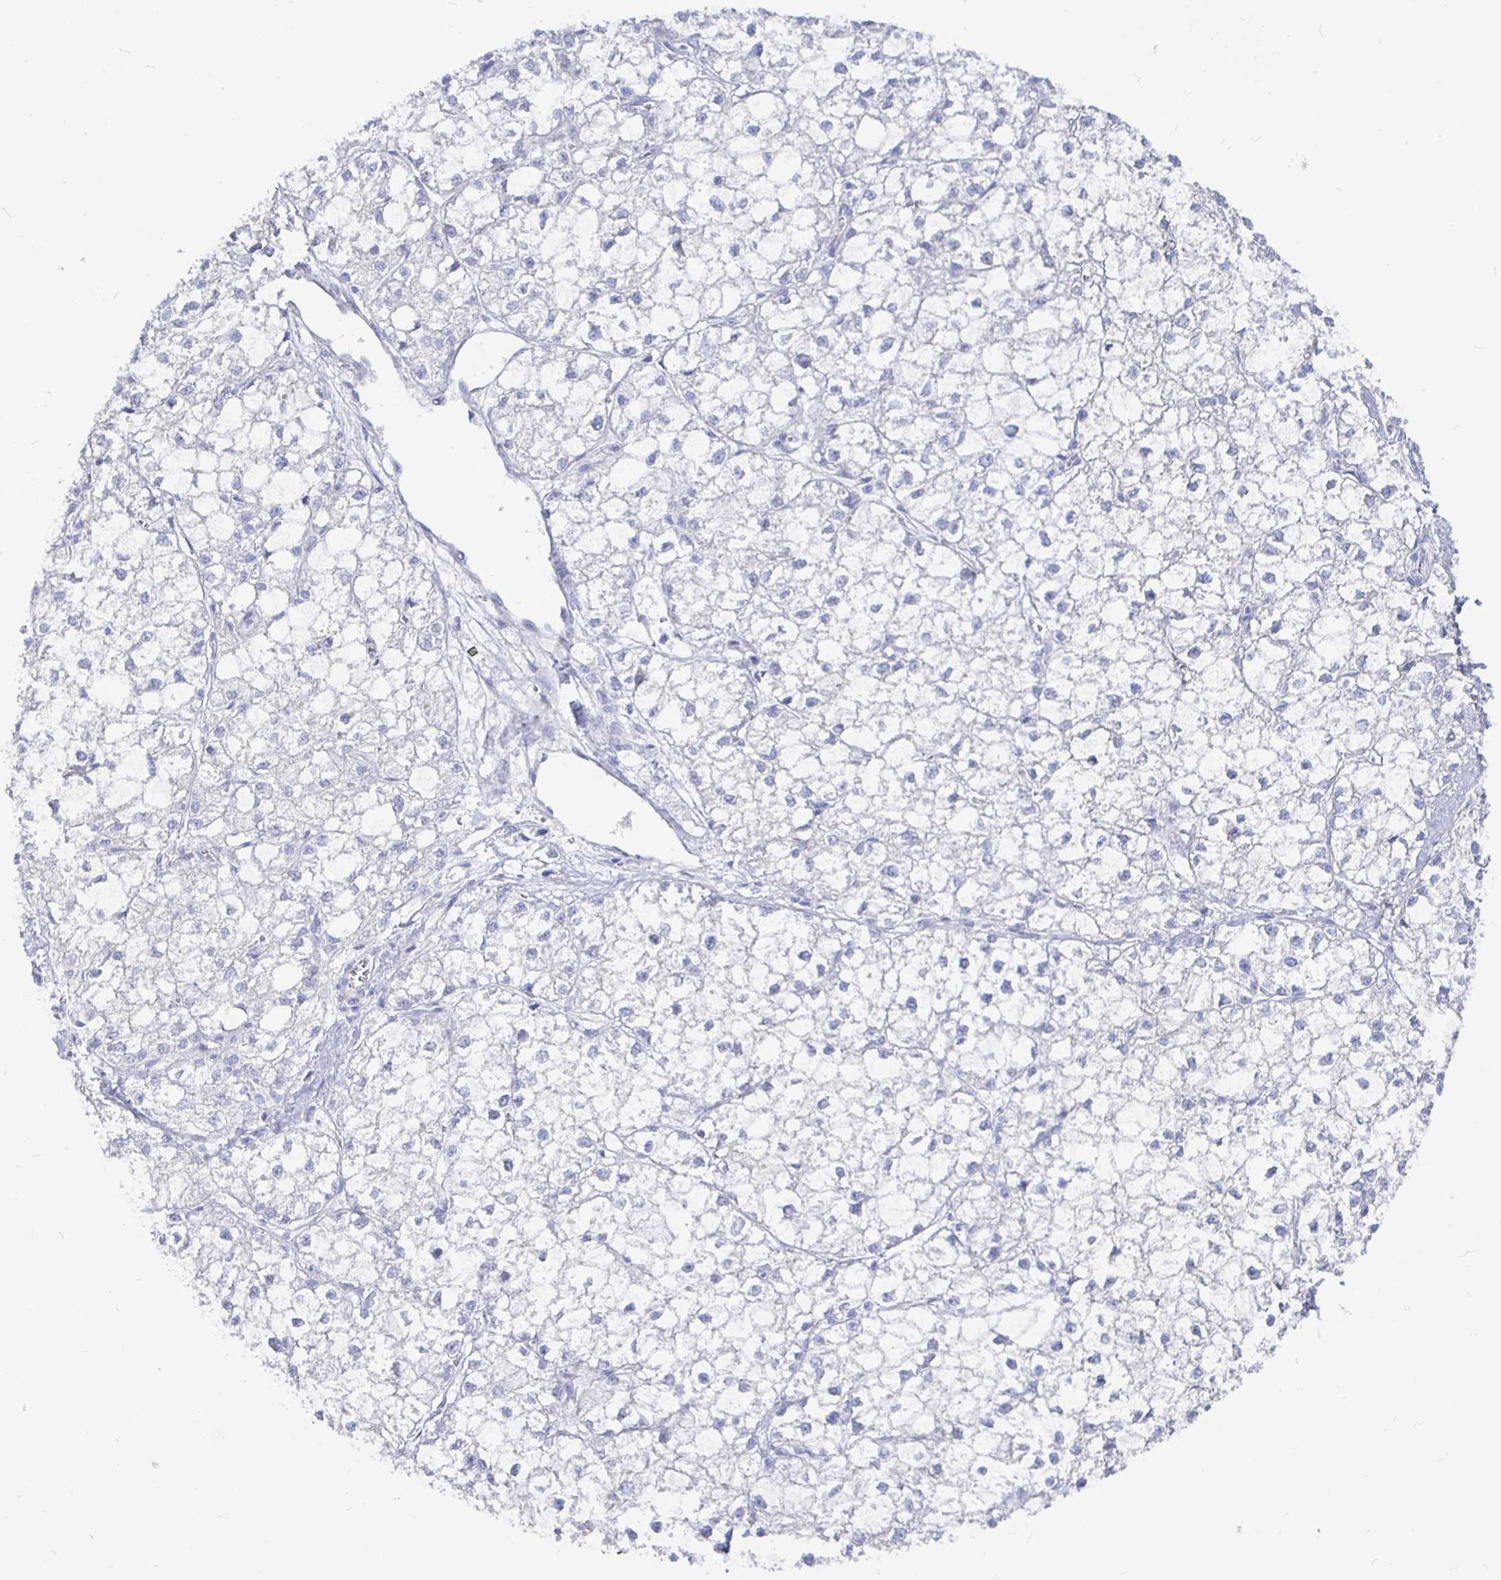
{"staining": {"intensity": "negative", "quantity": "none", "location": "none"}, "tissue": "liver cancer", "cell_type": "Tumor cells", "image_type": "cancer", "snomed": [{"axis": "morphology", "description": "Carcinoma, Hepatocellular, NOS"}, {"axis": "topography", "description": "Liver"}], "caption": "Immunohistochemistry (IHC) of liver cancer demonstrates no positivity in tumor cells.", "gene": "COX16", "patient": {"sex": "female", "age": 43}}